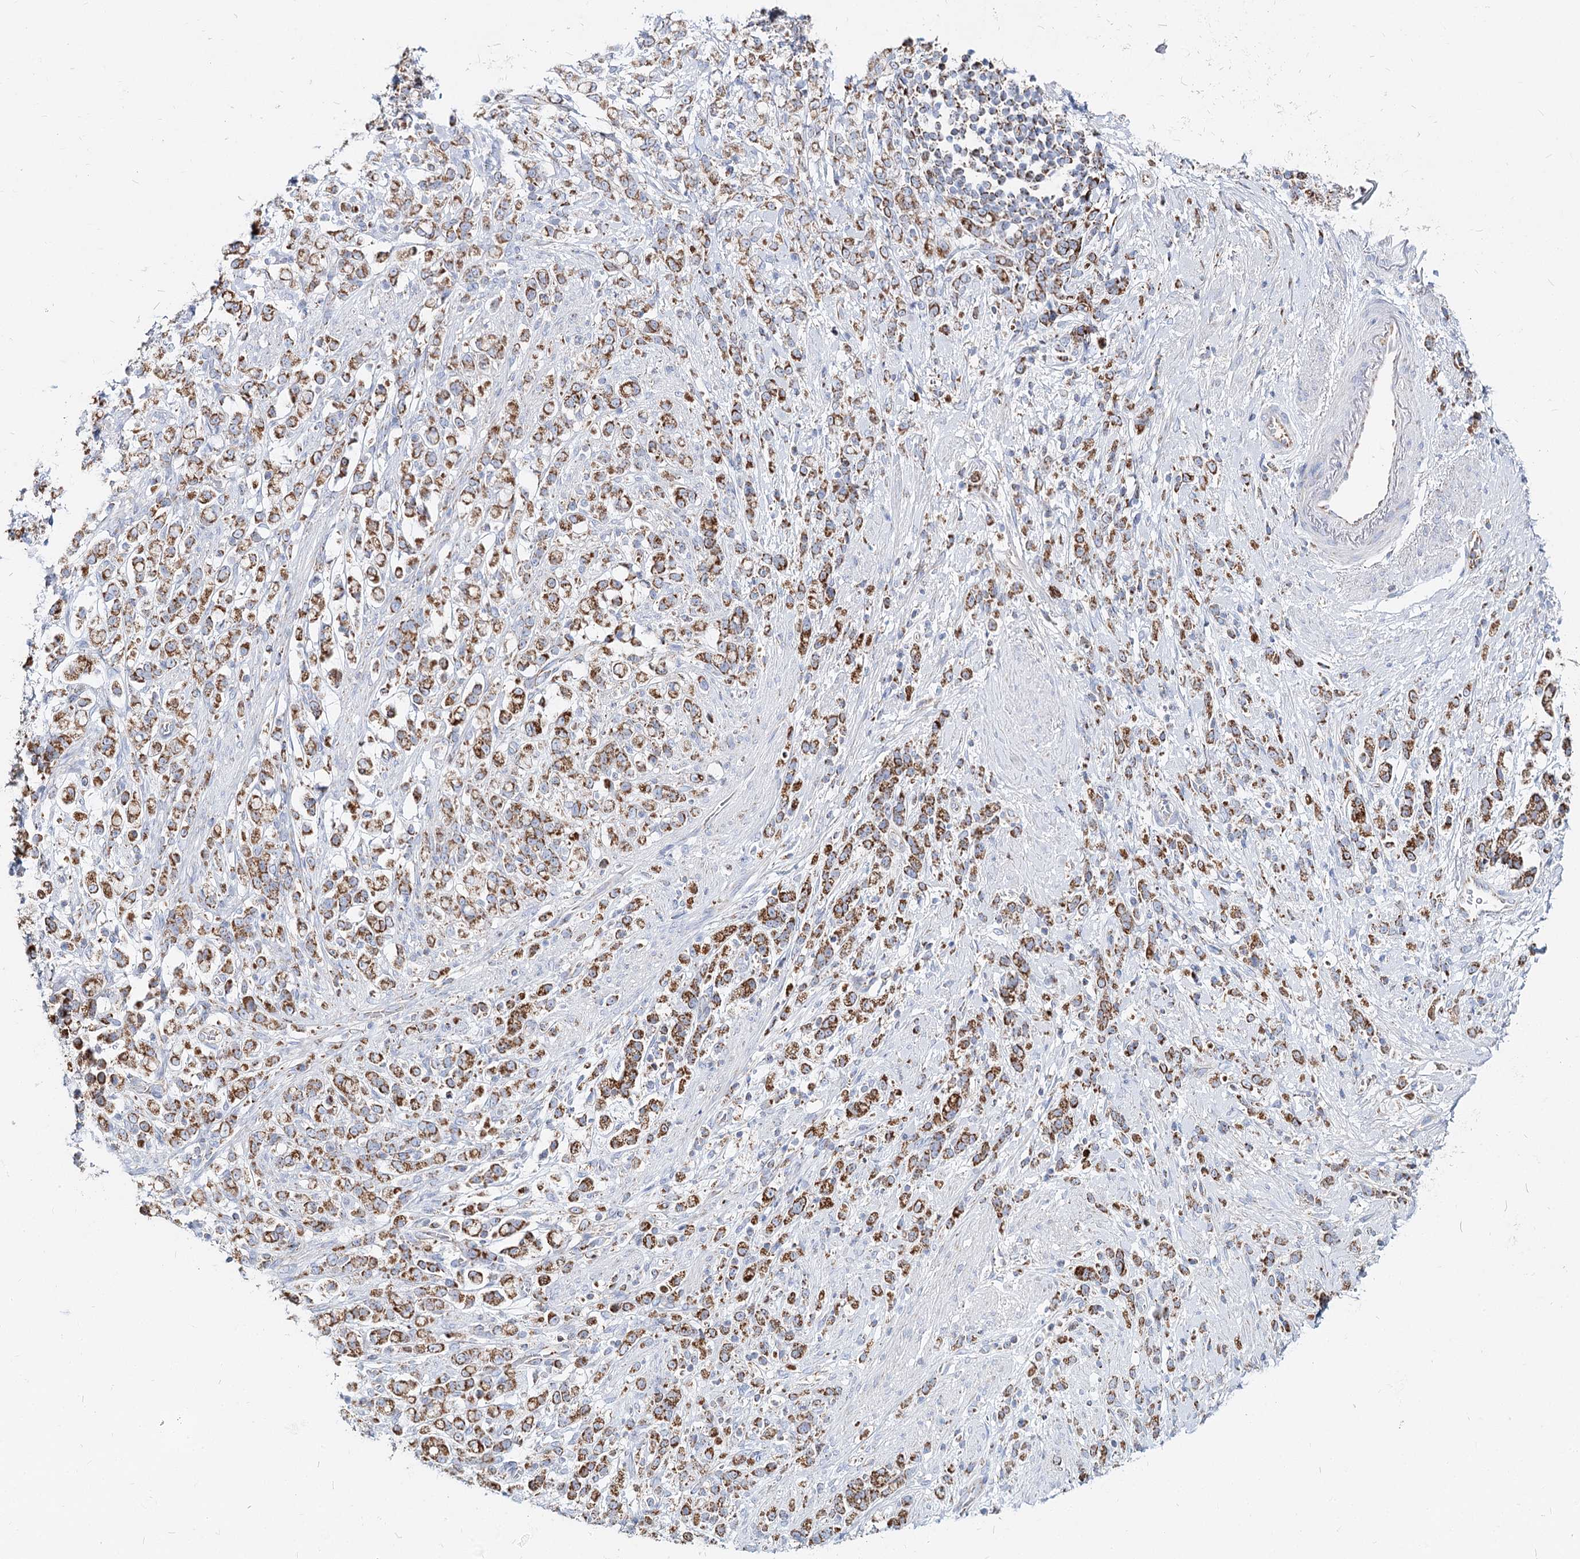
{"staining": {"intensity": "moderate", "quantity": ">75%", "location": "cytoplasmic/membranous"}, "tissue": "stomach cancer", "cell_type": "Tumor cells", "image_type": "cancer", "snomed": [{"axis": "morphology", "description": "Adenocarcinoma, NOS"}, {"axis": "topography", "description": "Stomach"}], "caption": "Protein staining shows moderate cytoplasmic/membranous expression in about >75% of tumor cells in stomach adenocarcinoma.", "gene": "MCCC2", "patient": {"sex": "female", "age": 60}}